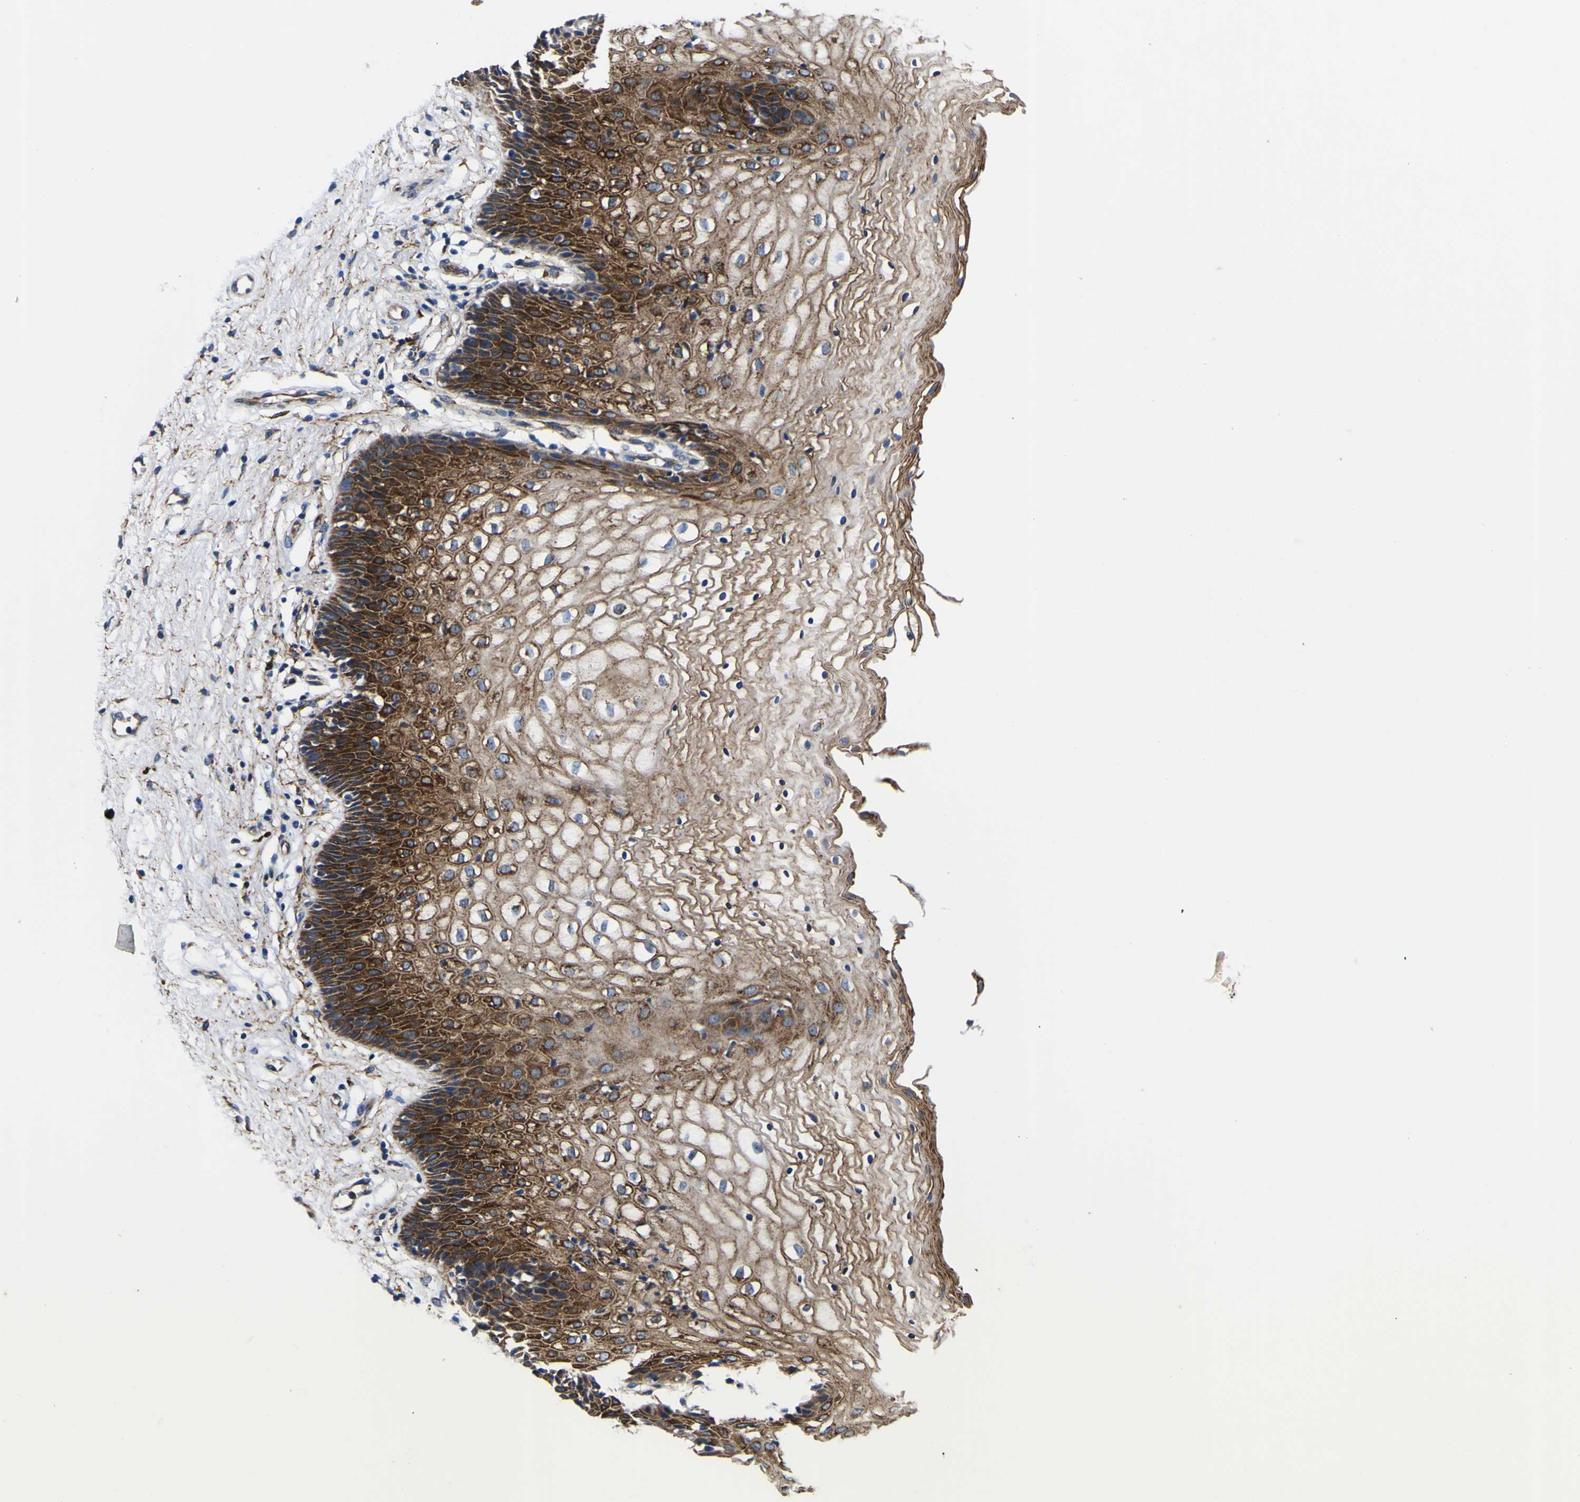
{"staining": {"intensity": "strong", "quantity": ">75%", "location": "cytoplasmic/membranous"}, "tissue": "vagina", "cell_type": "Squamous epithelial cells", "image_type": "normal", "snomed": [{"axis": "morphology", "description": "Normal tissue, NOS"}, {"axis": "topography", "description": "Vagina"}], "caption": "This is a micrograph of immunohistochemistry staining of normal vagina, which shows strong expression in the cytoplasmic/membranous of squamous epithelial cells.", "gene": "SCD", "patient": {"sex": "female", "age": 34}}